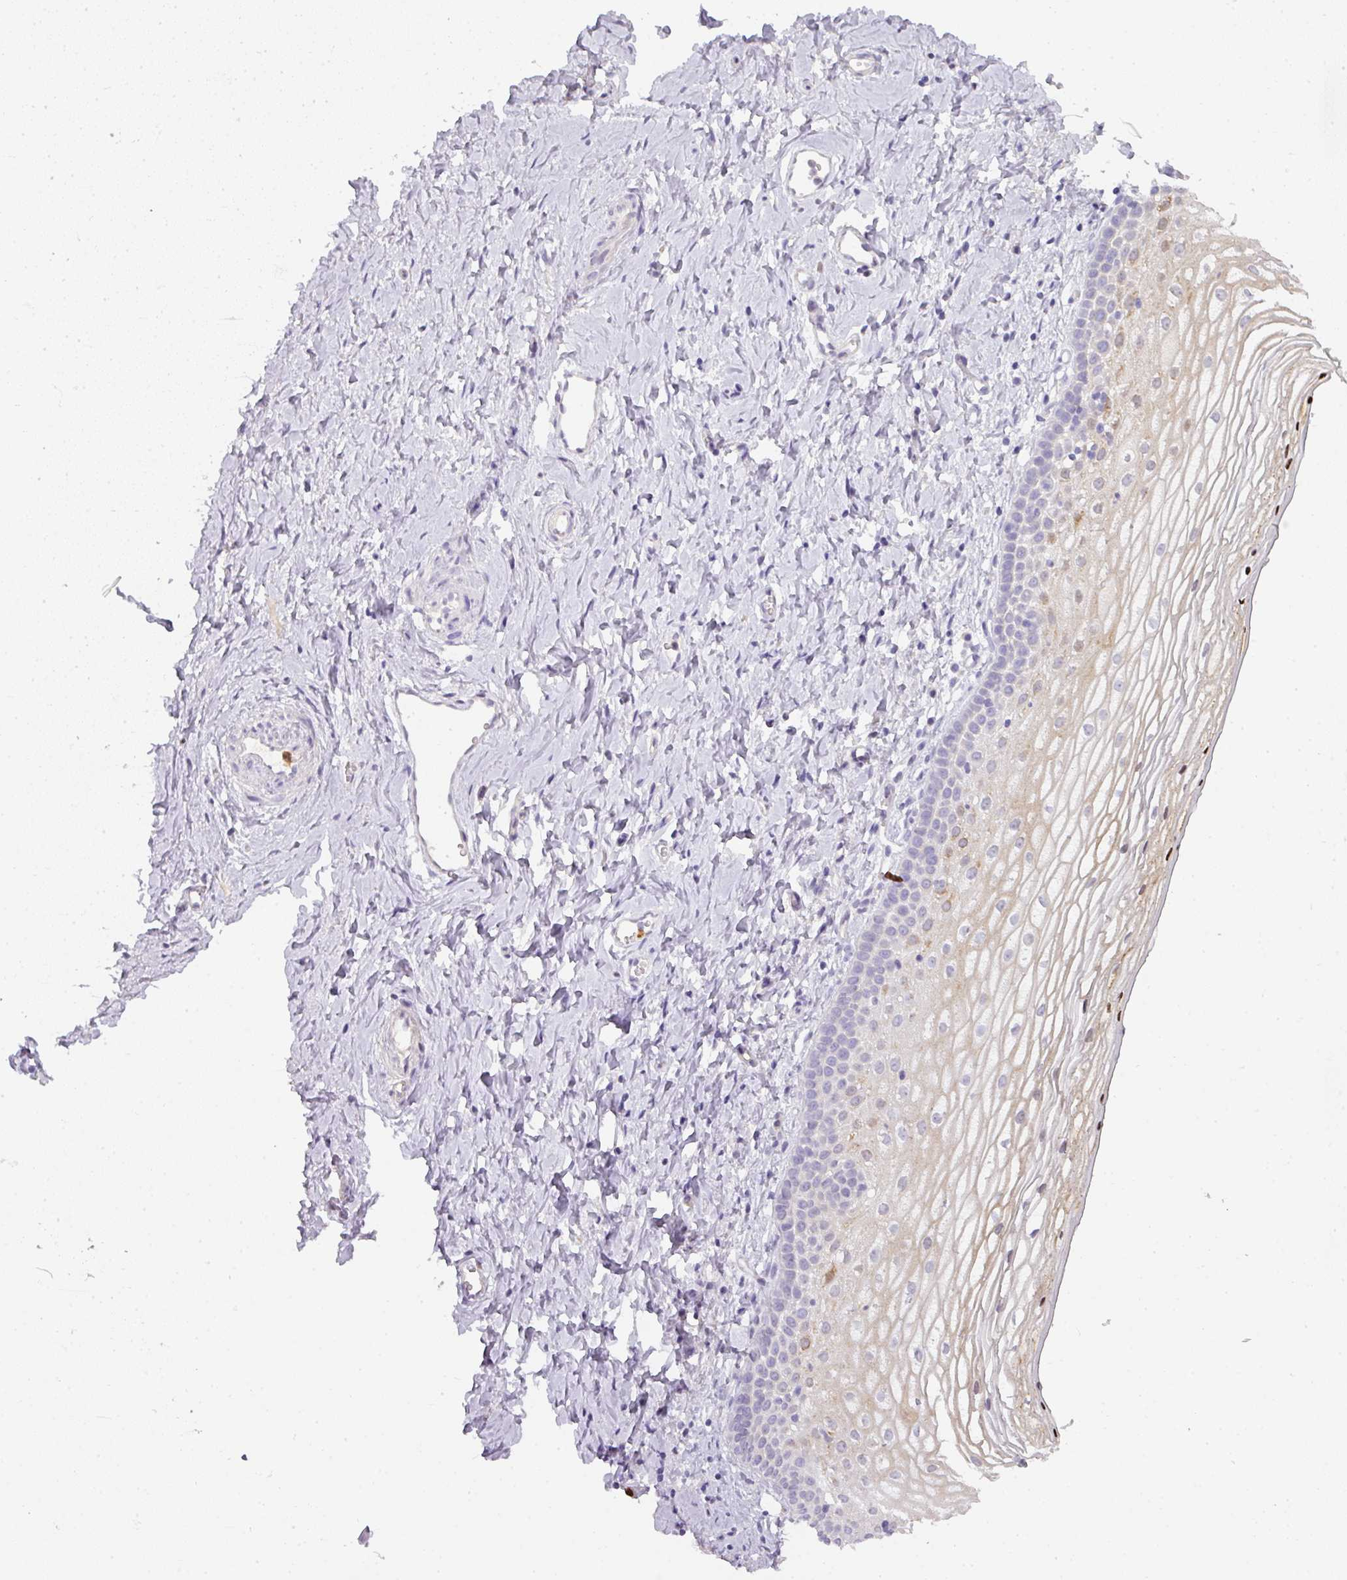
{"staining": {"intensity": "weak", "quantity": "<25%", "location": "cytoplasmic/membranous"}, "tissue": "vagina", "cell_type": "Squamous epithelial cells", "image_type": "normal", "snomed": [{"axis": "morphology", "description": "Normal tissue, NOS"}, {"axis": "topography", "description": "Vagina"}], "caption": "IHC histopathology image of benign vagina: human vagina stained with DAB reveals no significant protein staining in squamous epithelial cells.", "gene": "HHEX", "patient": {"sex": "female", "age": 56}}